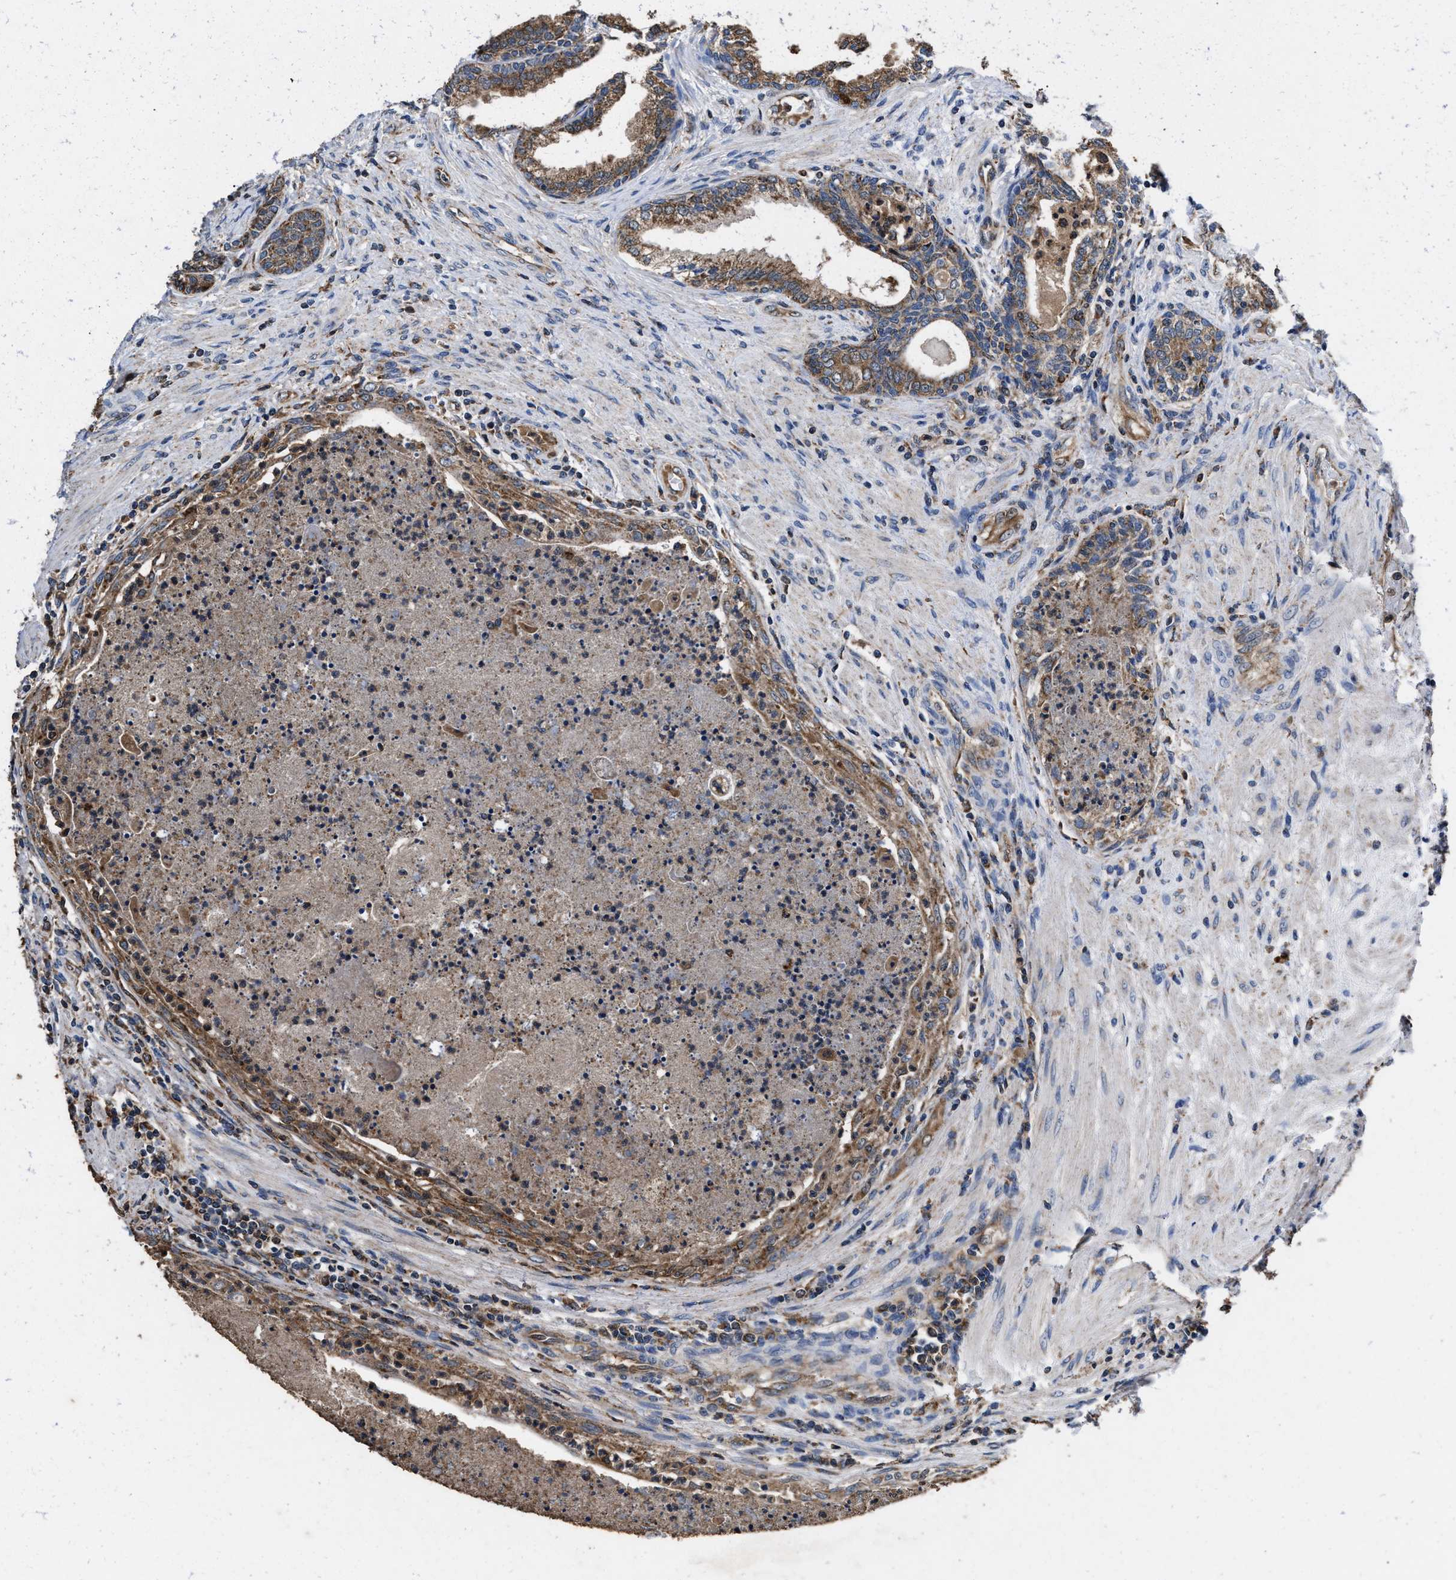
{"staining": {"intensity": "moderate", "quantity": ">75%", "location": "cytoplasmic/membranous"}, "tissue": "prostate", "cell_type": "Glandular cells", "image_type": "normal", "snomed": [{"axis": "morphology", "description": "Normal tissue, NOS"}, {"axis": "topography", "description": "Prostate"}], "caption": "Protein positivity by immunohistochemistry (IHC) demonstrates moderate cytoplasmic/membranous positivity in about >75% of glandular cells in benign prostate. (Stains: DAB in brown, nuclei in blue, Microscopy: brightfield microscopy at high magnification).", "gene": "ACLY", "patient": {"sex": "male", "age": 76}}